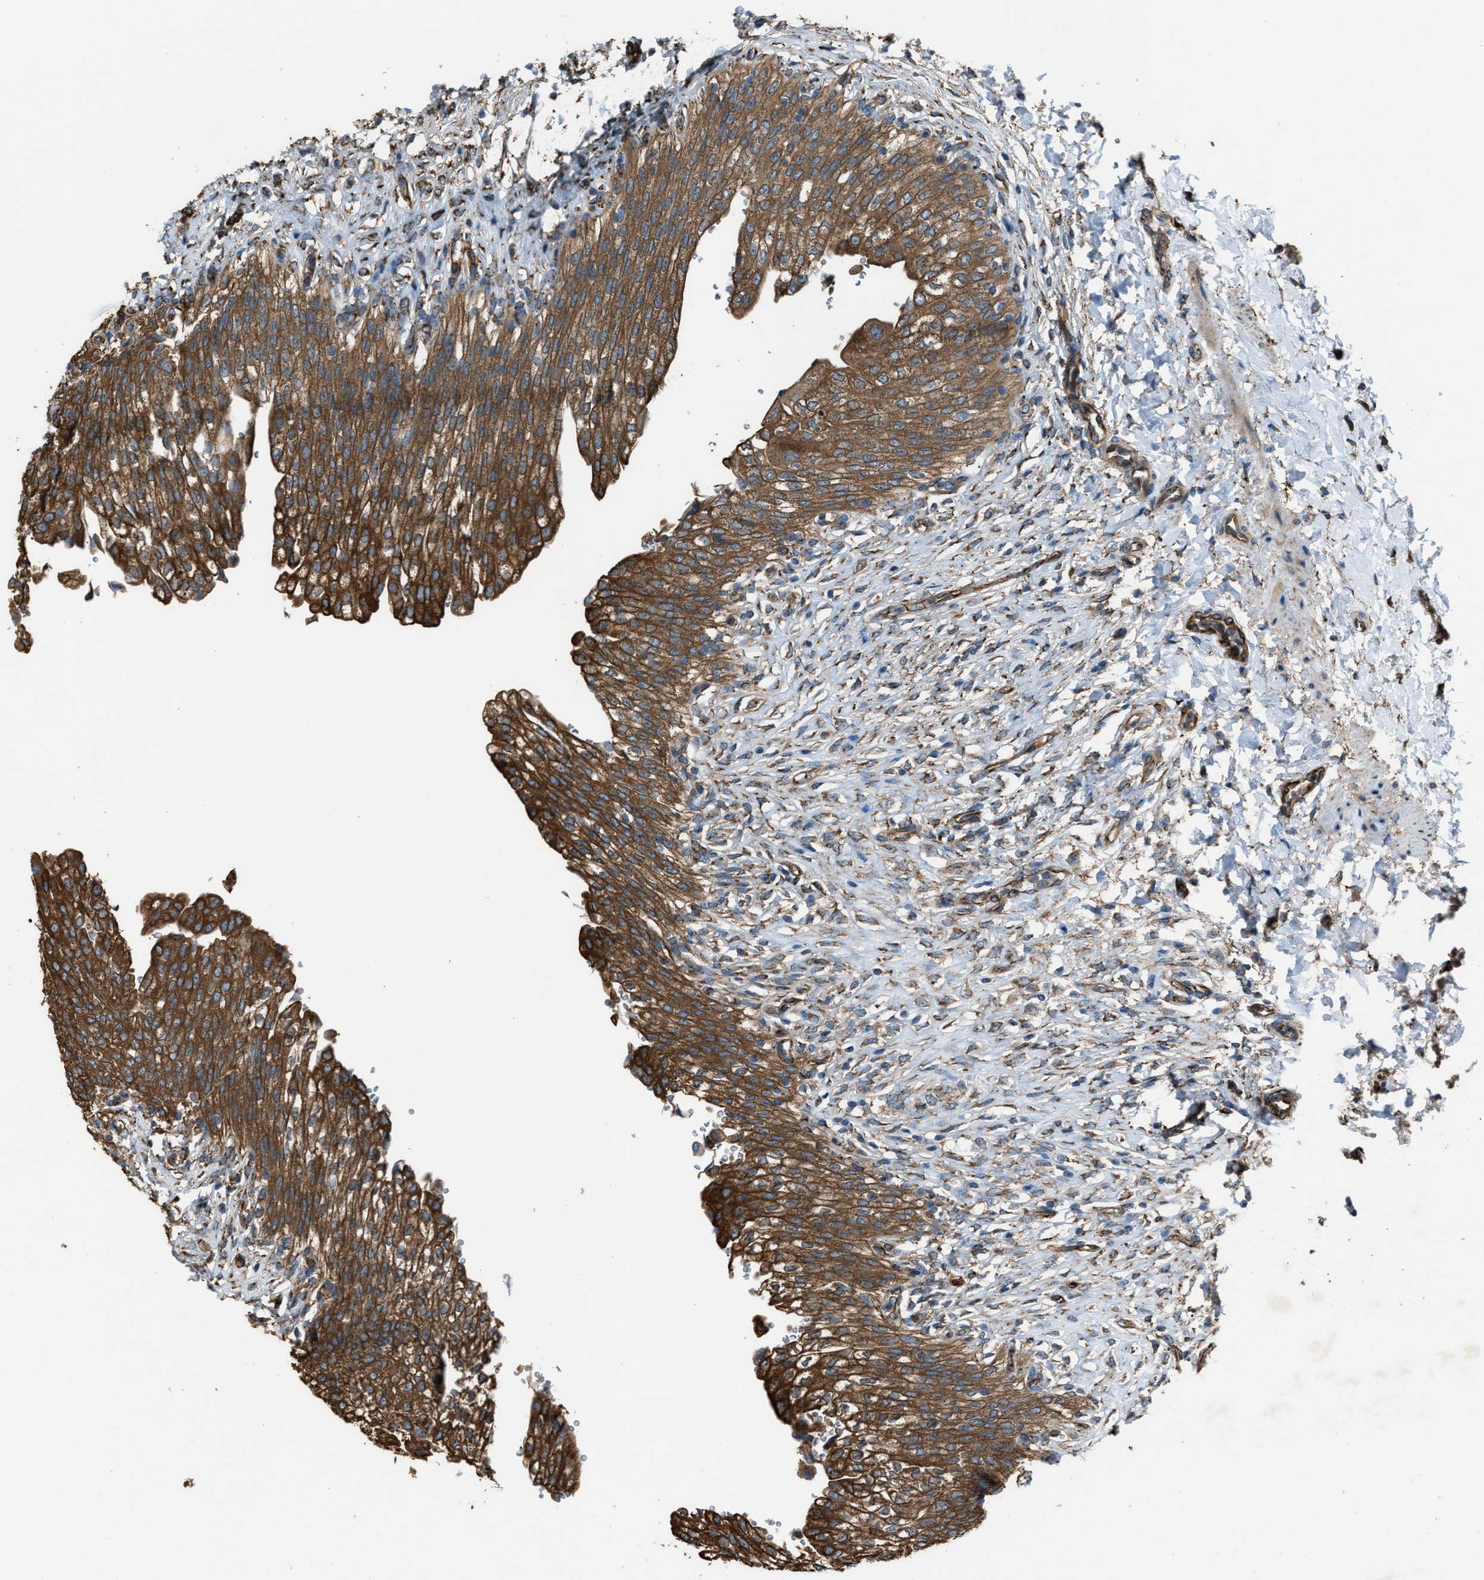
{"staining": {"intensity": "strong", "quantity": ">75%", "location": "cytoplasmic/membranous"}, "tissue": "urinary bladder", "cell_type": "Urothelial cells", "image_type": "normal", "snomed": [{"axis": "morphology", "description": "Urothelial carcinoma, High grade"}, {"axis": "topography", "description": "Urinary bladder"}], "caption": "A high-resolution histopathology image shows immunohistochemistry staining of unremarkable urinary bladder, which displays strong cytoplasmic/membranous expression in approximately >75% of urothelial cells.", "gene": "TRPC1", "patient": {"sex": "male", "age": 46}}